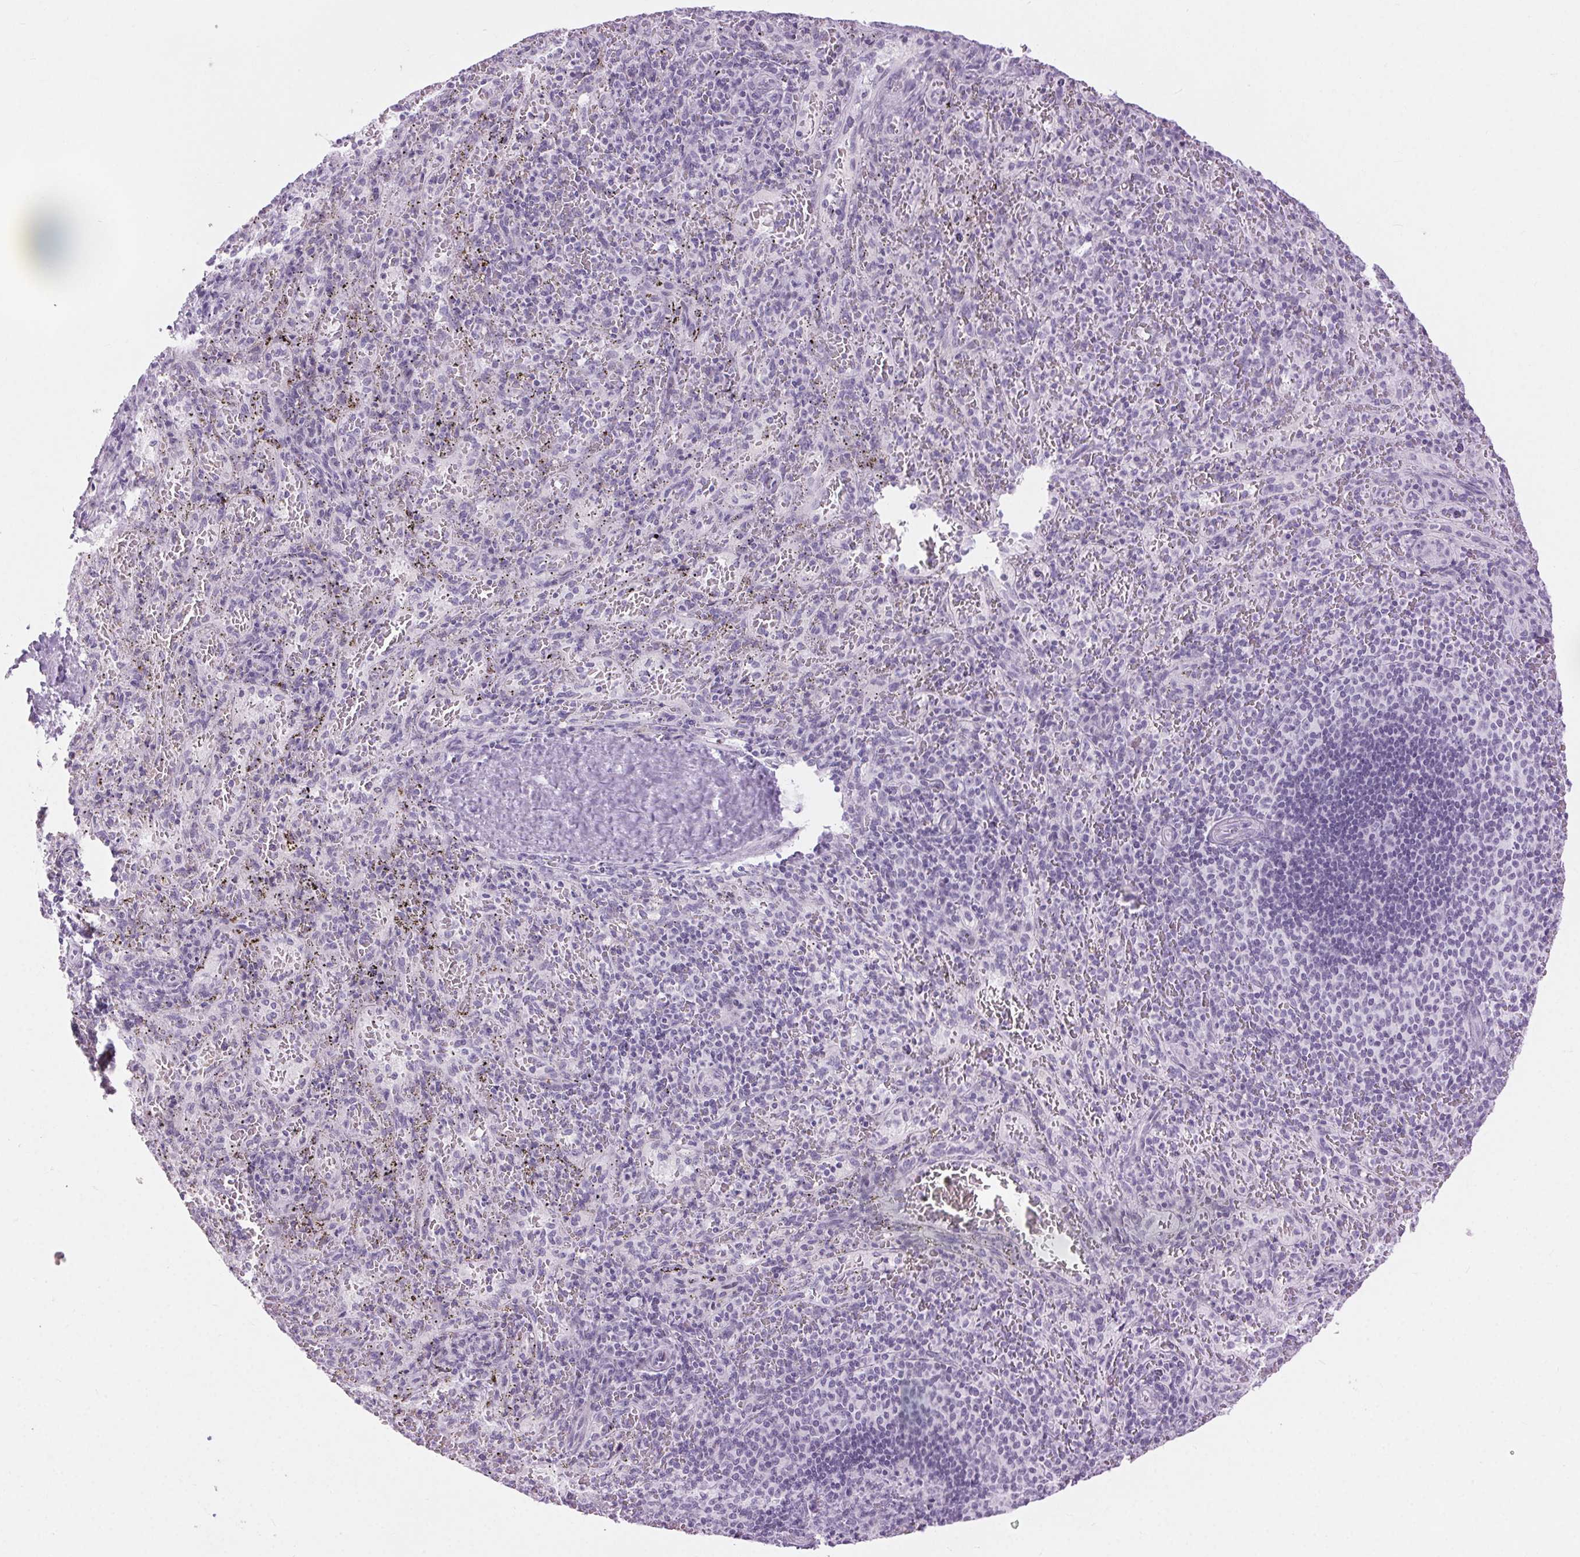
{"staining": {"intensity": "negative", "quantity": "none", "location": "none"}, "tissue": "spleen", "cell_type": "Cells in red pulp", "image_type": "normal", "snomed": [{"axis": "morphology", "description": "Normal tissue, NOS"}, {"axis": "topography", "description": "Spleen"}], "caption": "DAB immunohistochemical staining of normal human spleen displays no significant expression in cells in red pulp. (DAB IHC with hematoxylin counter stain).", "gene": "BEND2", "patient": {"sex": "male", "age": 57}}